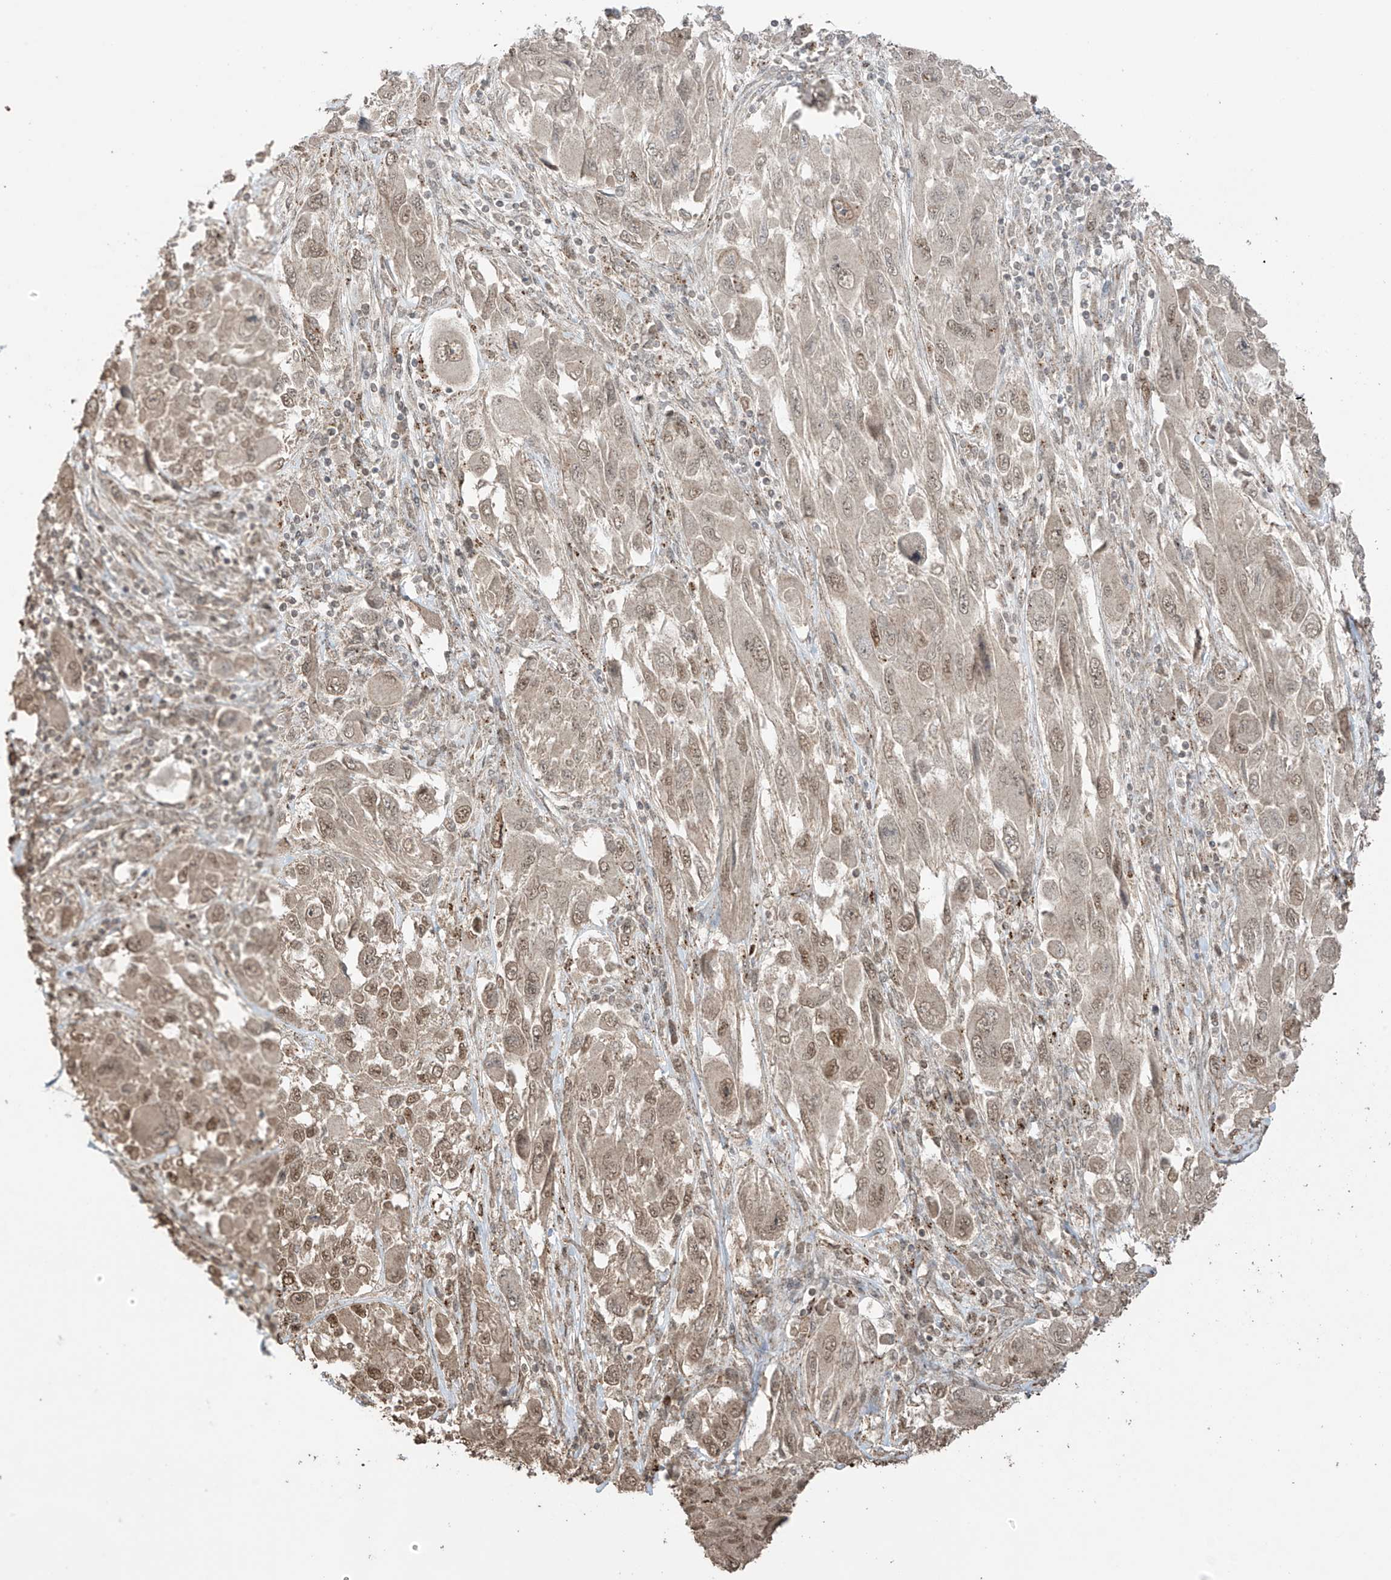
{"staining": {"intensity": "moderate", "quantity": "25%-75%", "location": "cytoplasmic/membranous,nuclear"}, "tissue": "melanoma", "cell_type": "Tumor cells", "image_type": "cancer", "snomed": [{"axis": "morphology", "description": "Malignant melanoma, NOS"}, {"axis": "topography", "description": "Skin"}], "caption": "A histopathology image of human melanoma stained for a protein displays moderate cytoplasmic/membranous and nuclear brown staining in tumor cells.", "gene": "TTLL5", "patient": {"sex": "female", "age": 91}}